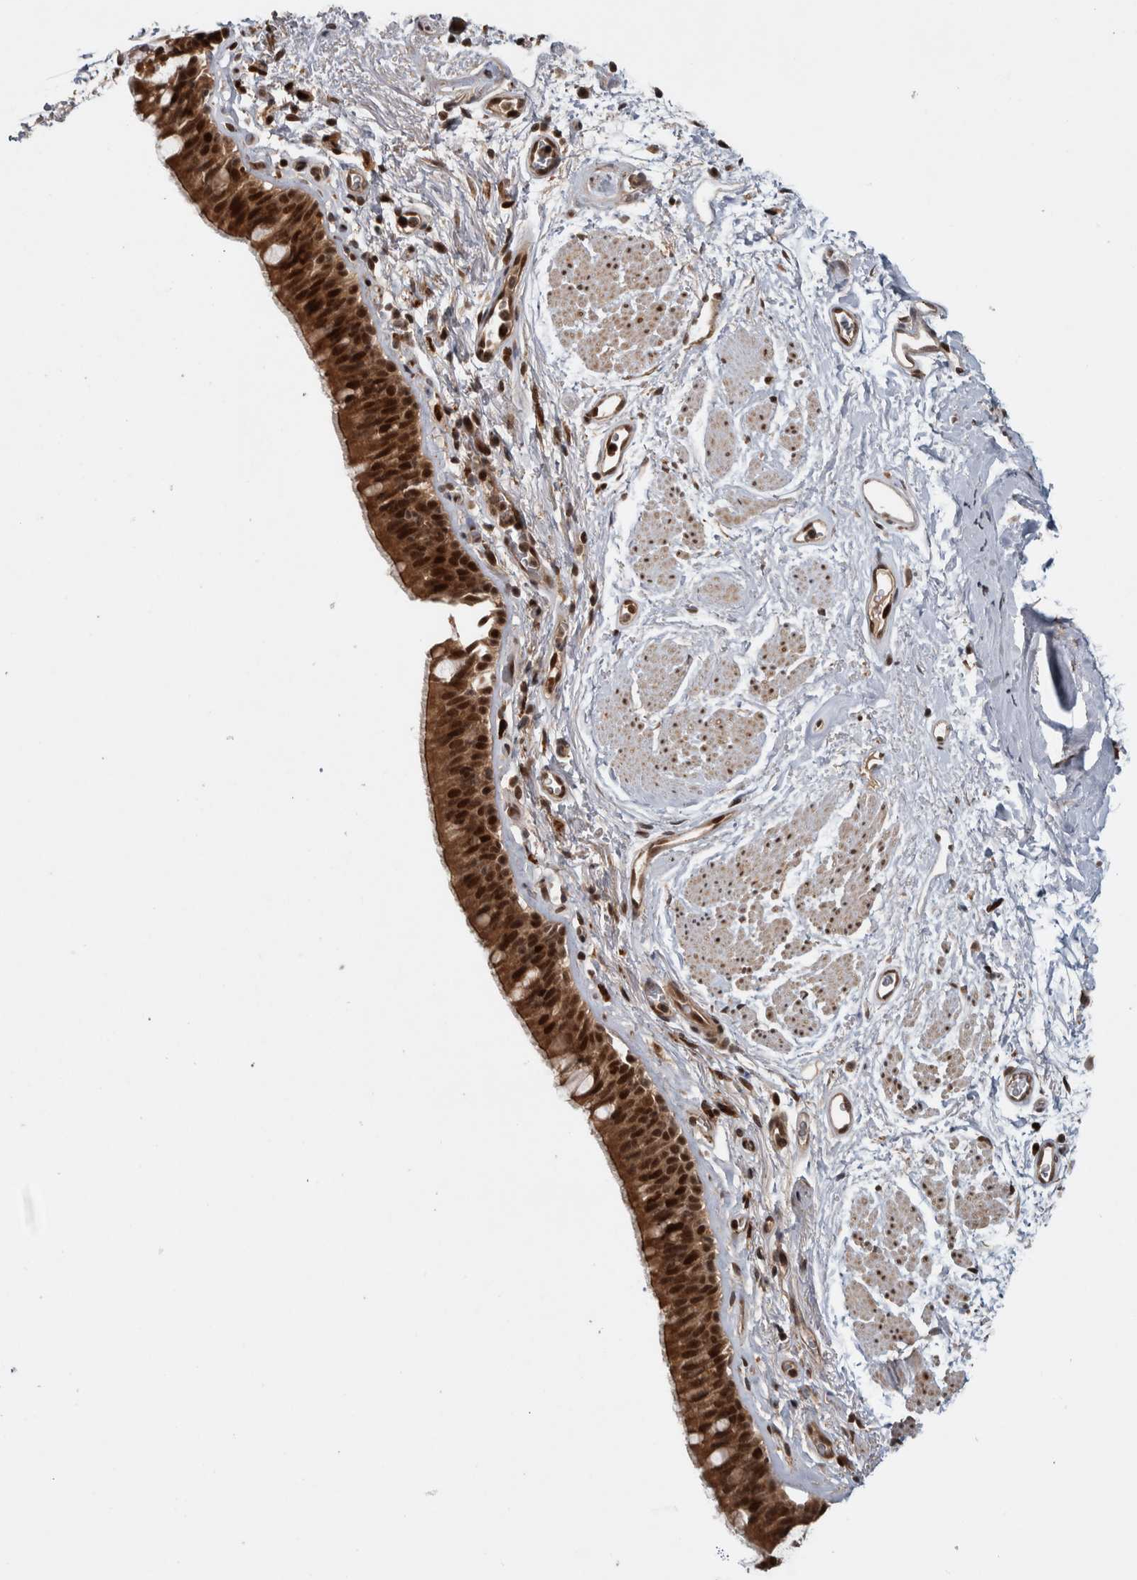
{"staining": {"intensity": "strong", "quantity": ">75%", "location": "cytoplasmic/membranous,nuclear"}, "tissue": "bronchus", "cell_type": "Respiratory epithelial cells", "image_type": "normal", "snomed": [{"axis": "morphology", "description": "Normal tissue, NOS"}, {"axis": "topography", "description": "Cartilage tissue"}, {"axis": "topography", "description": "Bronchus"}], "caption": "Immunohistochemistry image of unremarkable bronchus: human bronchus stained using immunohistochemistry (IHC) shows high levels of strong protein expression localized specifically in the cytoplasmic/membranous,nuclear of respiratory epithelial cells, appearing as a cytoplasmic/membranous,nuclear brown color.", "gene": "RPS6KA4", "patient": {"sex": "female", "age": 53}}